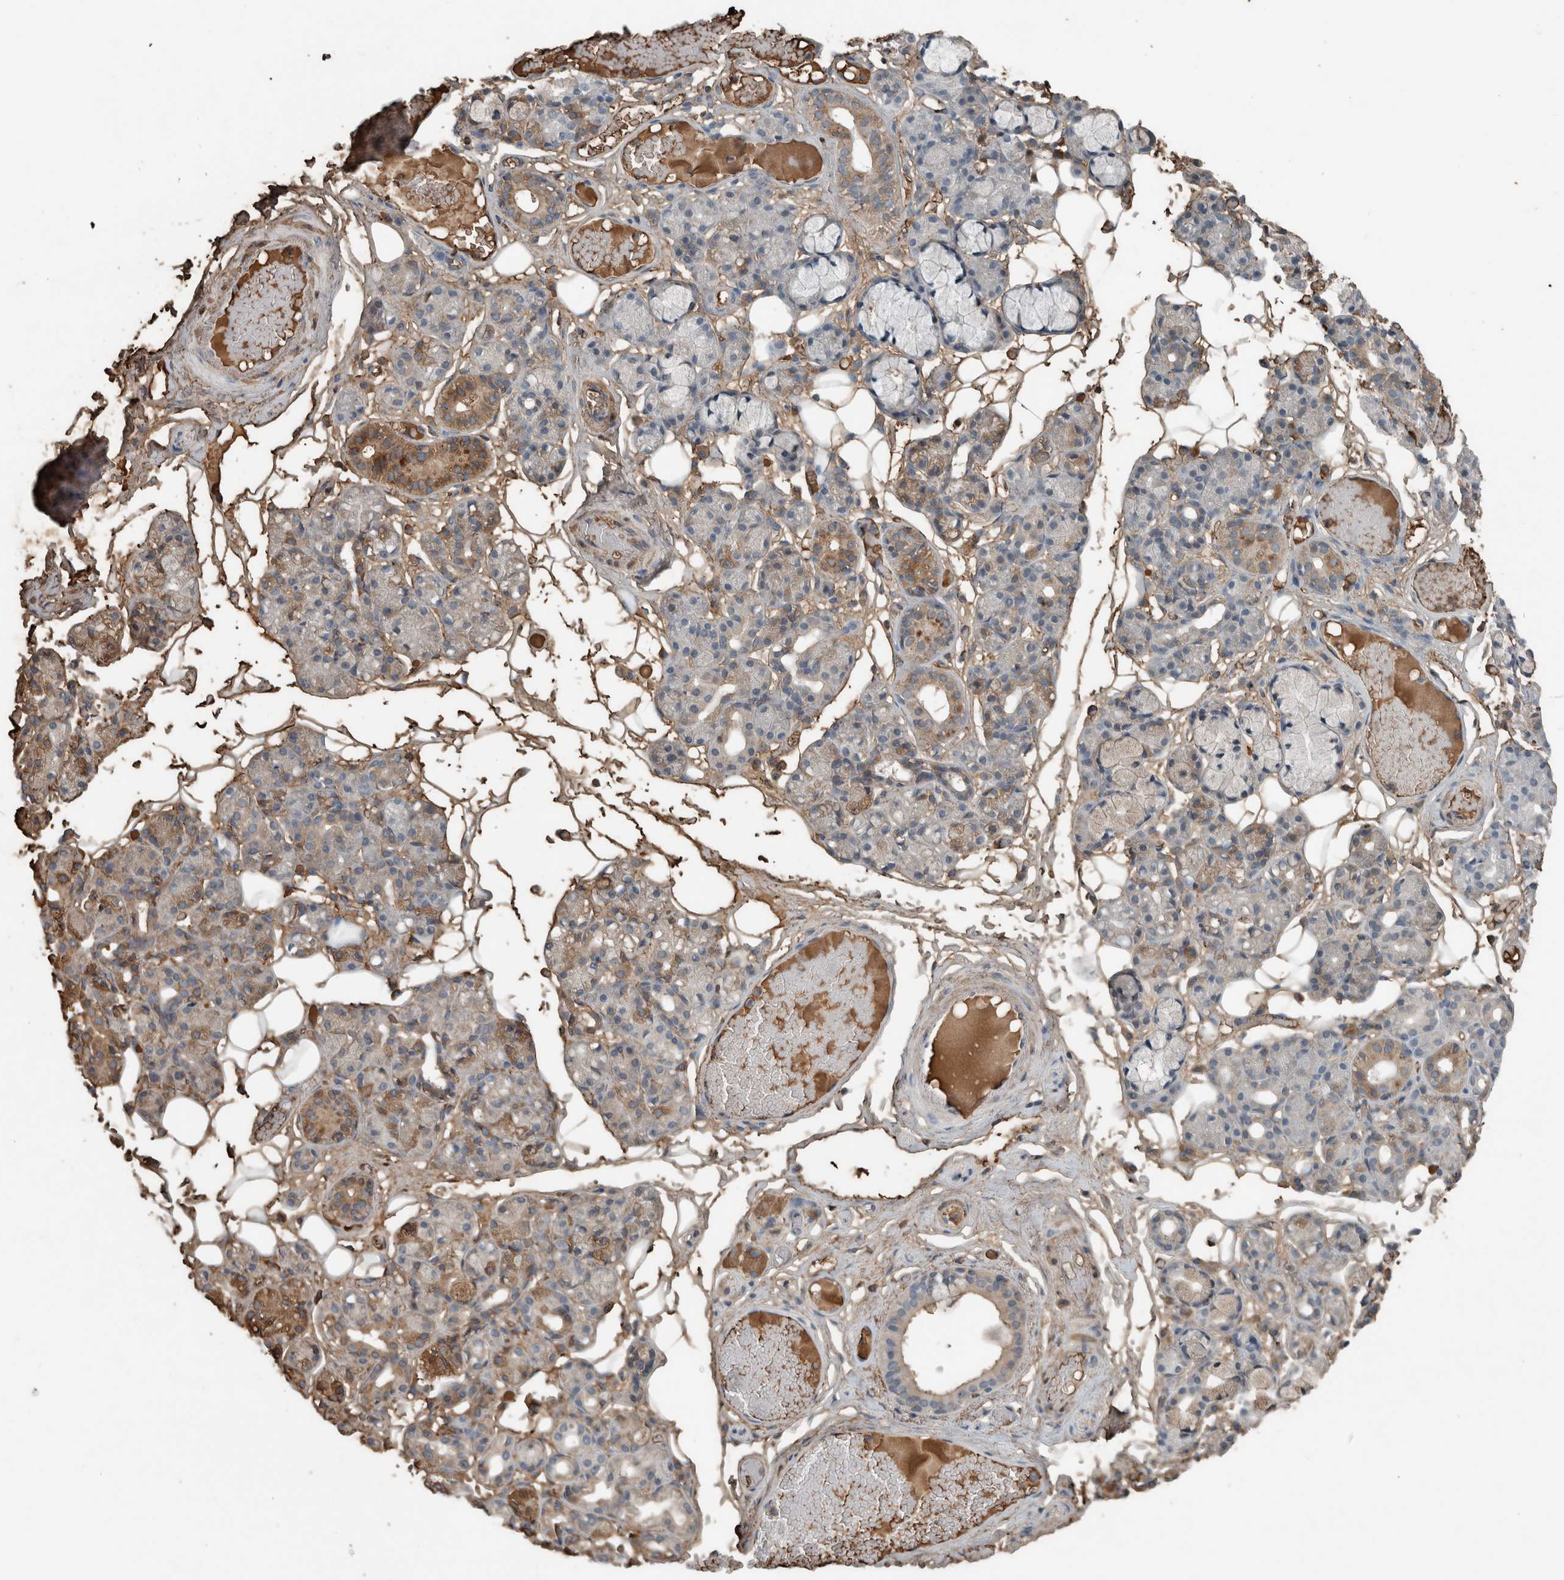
{"staining": {"intensity": "moderate", "quantity": "25%-75%", "location": "cytoplasmic/membranous"}, "tissue": "salivary gland", "cell_type": "Glandular cells", "image_type": "normal", "snomed": [{"axis": "morphology", "description": "Normal tissue, NOS"}, {"axis": "topography", "description": "Salivary gland"}], "caption": "Glandular cells display moderate cytoplasmic/membranous positivity in approximately 25%-75% of cells in unremarkable salivary gland. (DAB (3,3'-diaminobenzidine) IHC, brown staining for protein, blue staining for nuclei).", "gene": "USP34", "patient": {"sex": "male", "age": 63}}